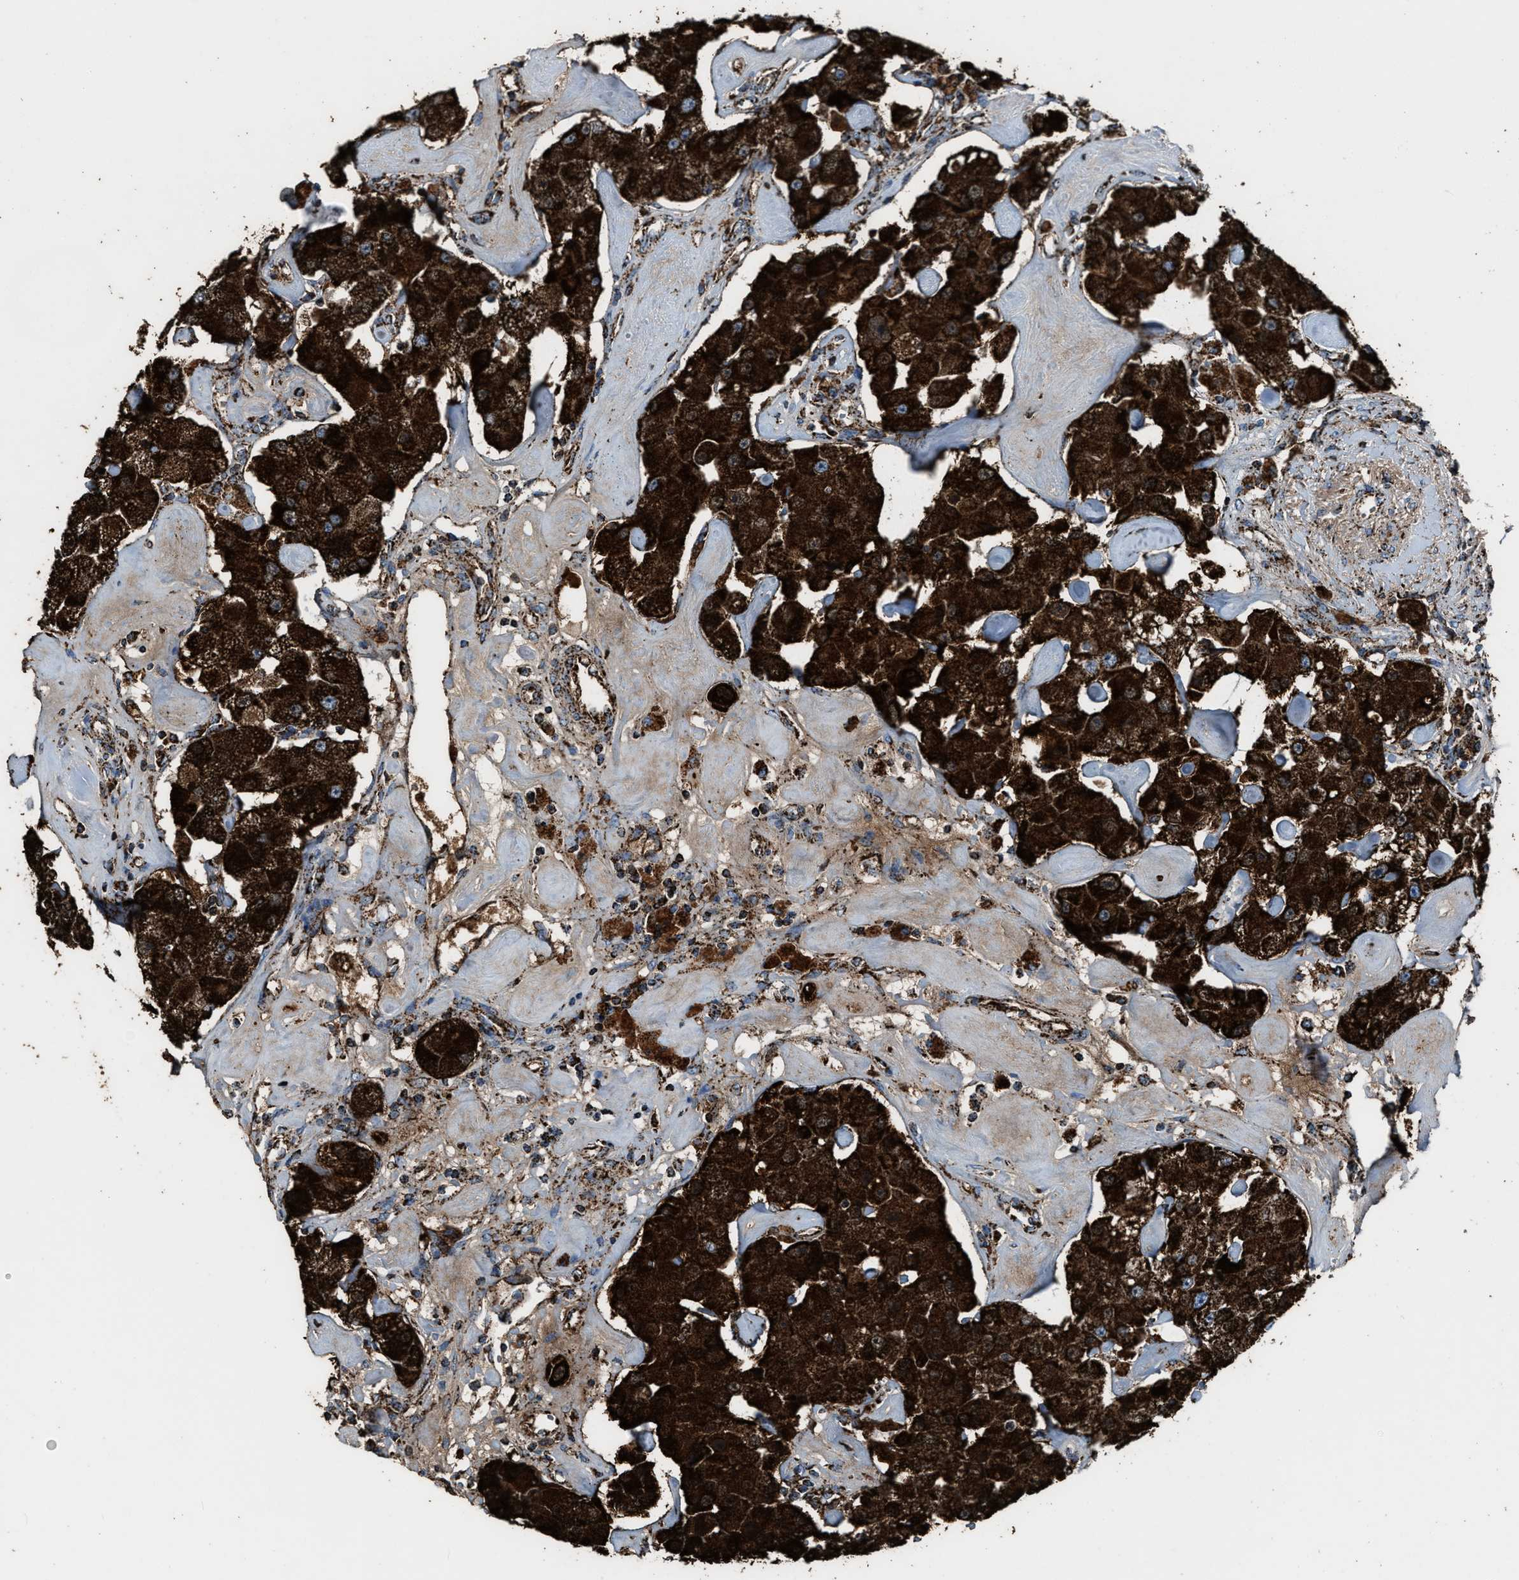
{"staining": {"intensity": "strong", "quantity": ">75%", "location": "cytoplasmic/membranous"}, "tissue": "carcinoid", "cell_type": "Tumor cells", "image_type": "cancer", "snomed": [{"axis": "morphology", "description": "Carcinoid, malignant, NOS"}, {"axis": "topography", "description": "Pancreas"}], "caption": "Brown immunohistochemical staining in carcinoid reveals strong cytoplasmic/membranous staining in about >75% of tumor cells. (DAB (3,3'-diaminobenzidine) IHC, brown staining for protein, blue staining for nuclei).", "gene": "MDH2", "patient": {"sex": "male", "age": 41}}